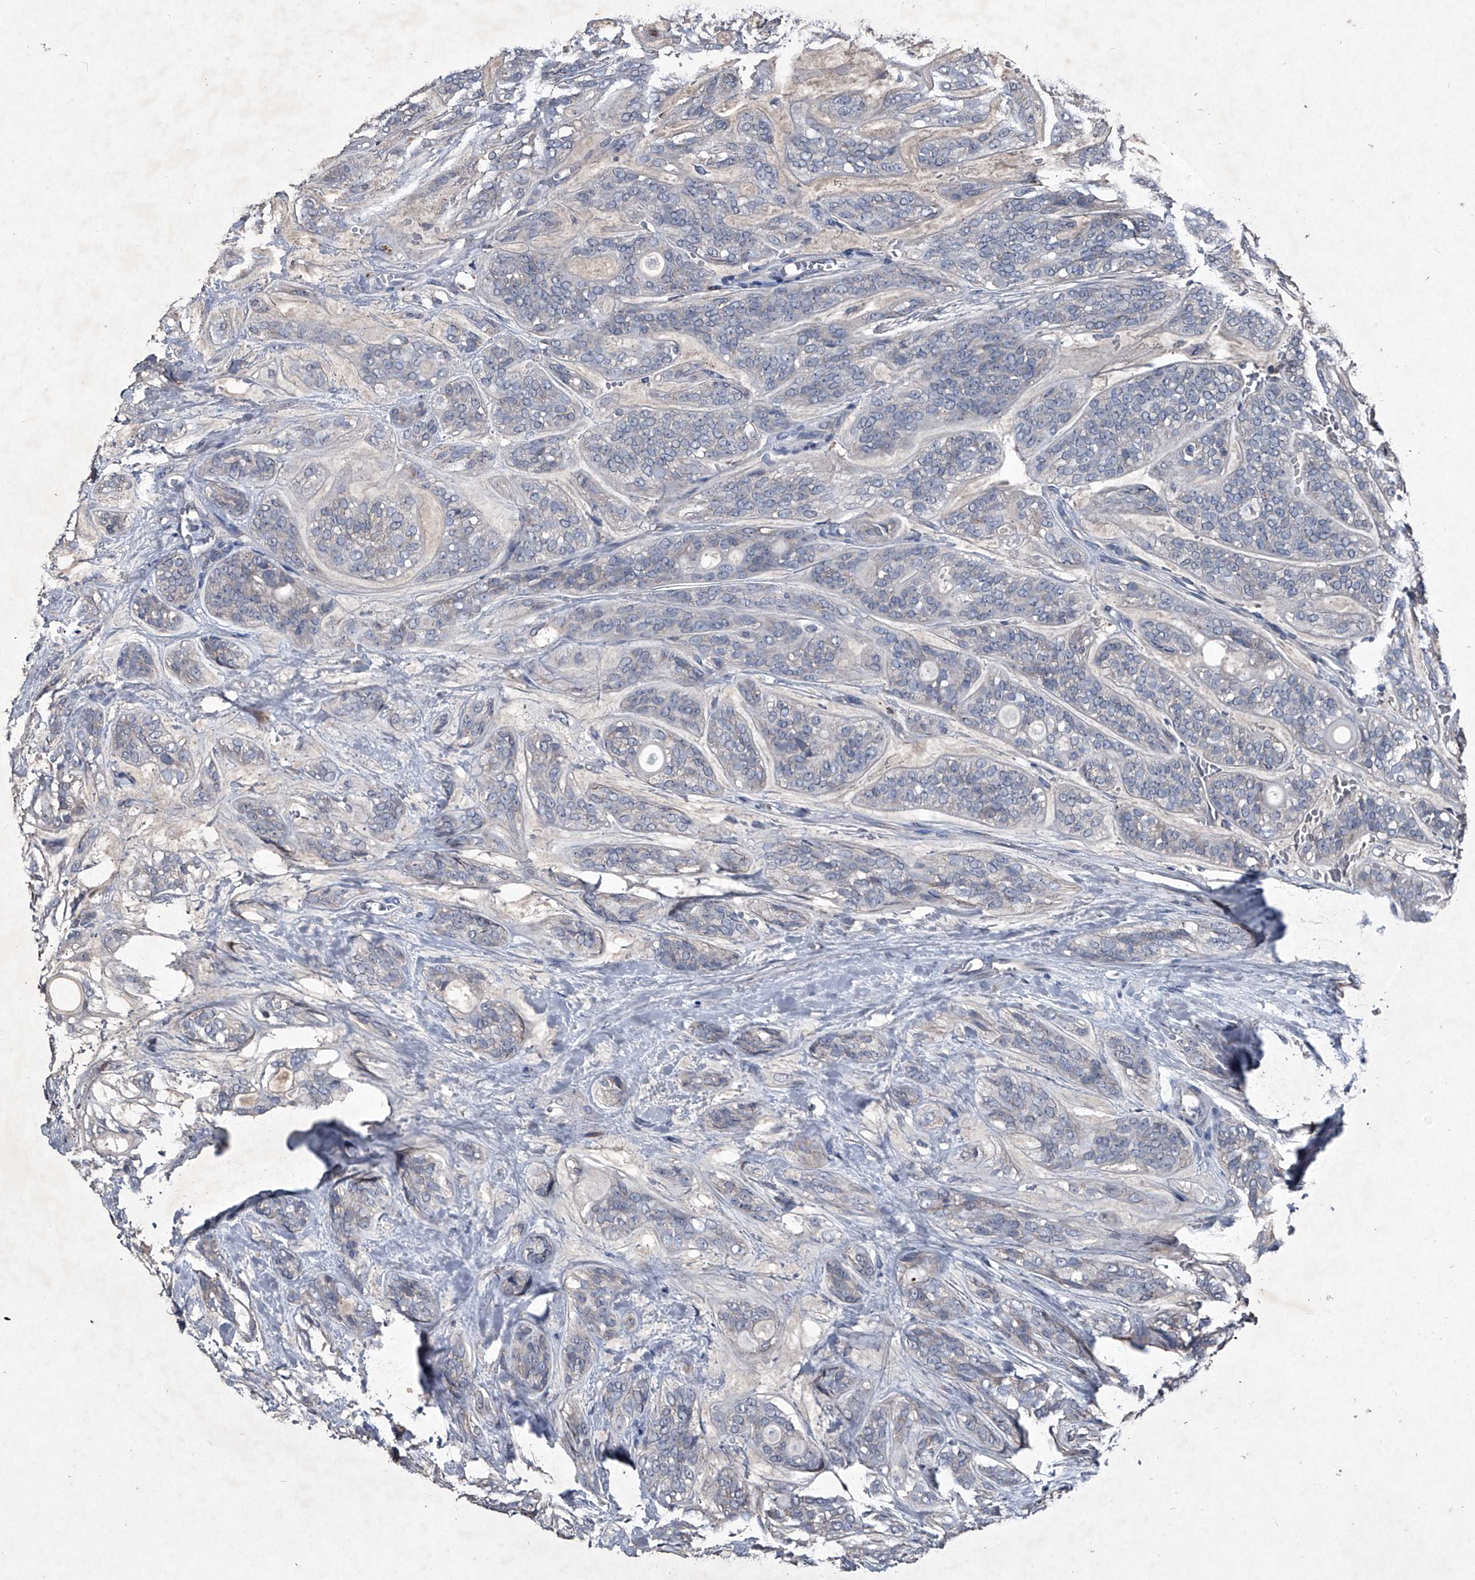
{"staining": {"intensity": "negative", "quantity": "none", "location": "none"}, "tissue": "head and neck cancer", "cell_type": "Tumor cells", "image_type": "cancer", "snomed": [{"axis": "morphology", "description": "Adenocarcinoma, NOS"}, {"axis": "topography", "description": "Head-Neck"}], "caption": "Immunohistochemistry (IHC) photomicrograph of head and neck cancer stained for a protein (brown), which displays no staining in tumor cells. Brightfield microscopy of IHC stained with DAB (brown) and hematoxylin (blue), captured at high magnification.", "gene": "MAPKAP1", "patient": {"sex": "male", "age": 66}}